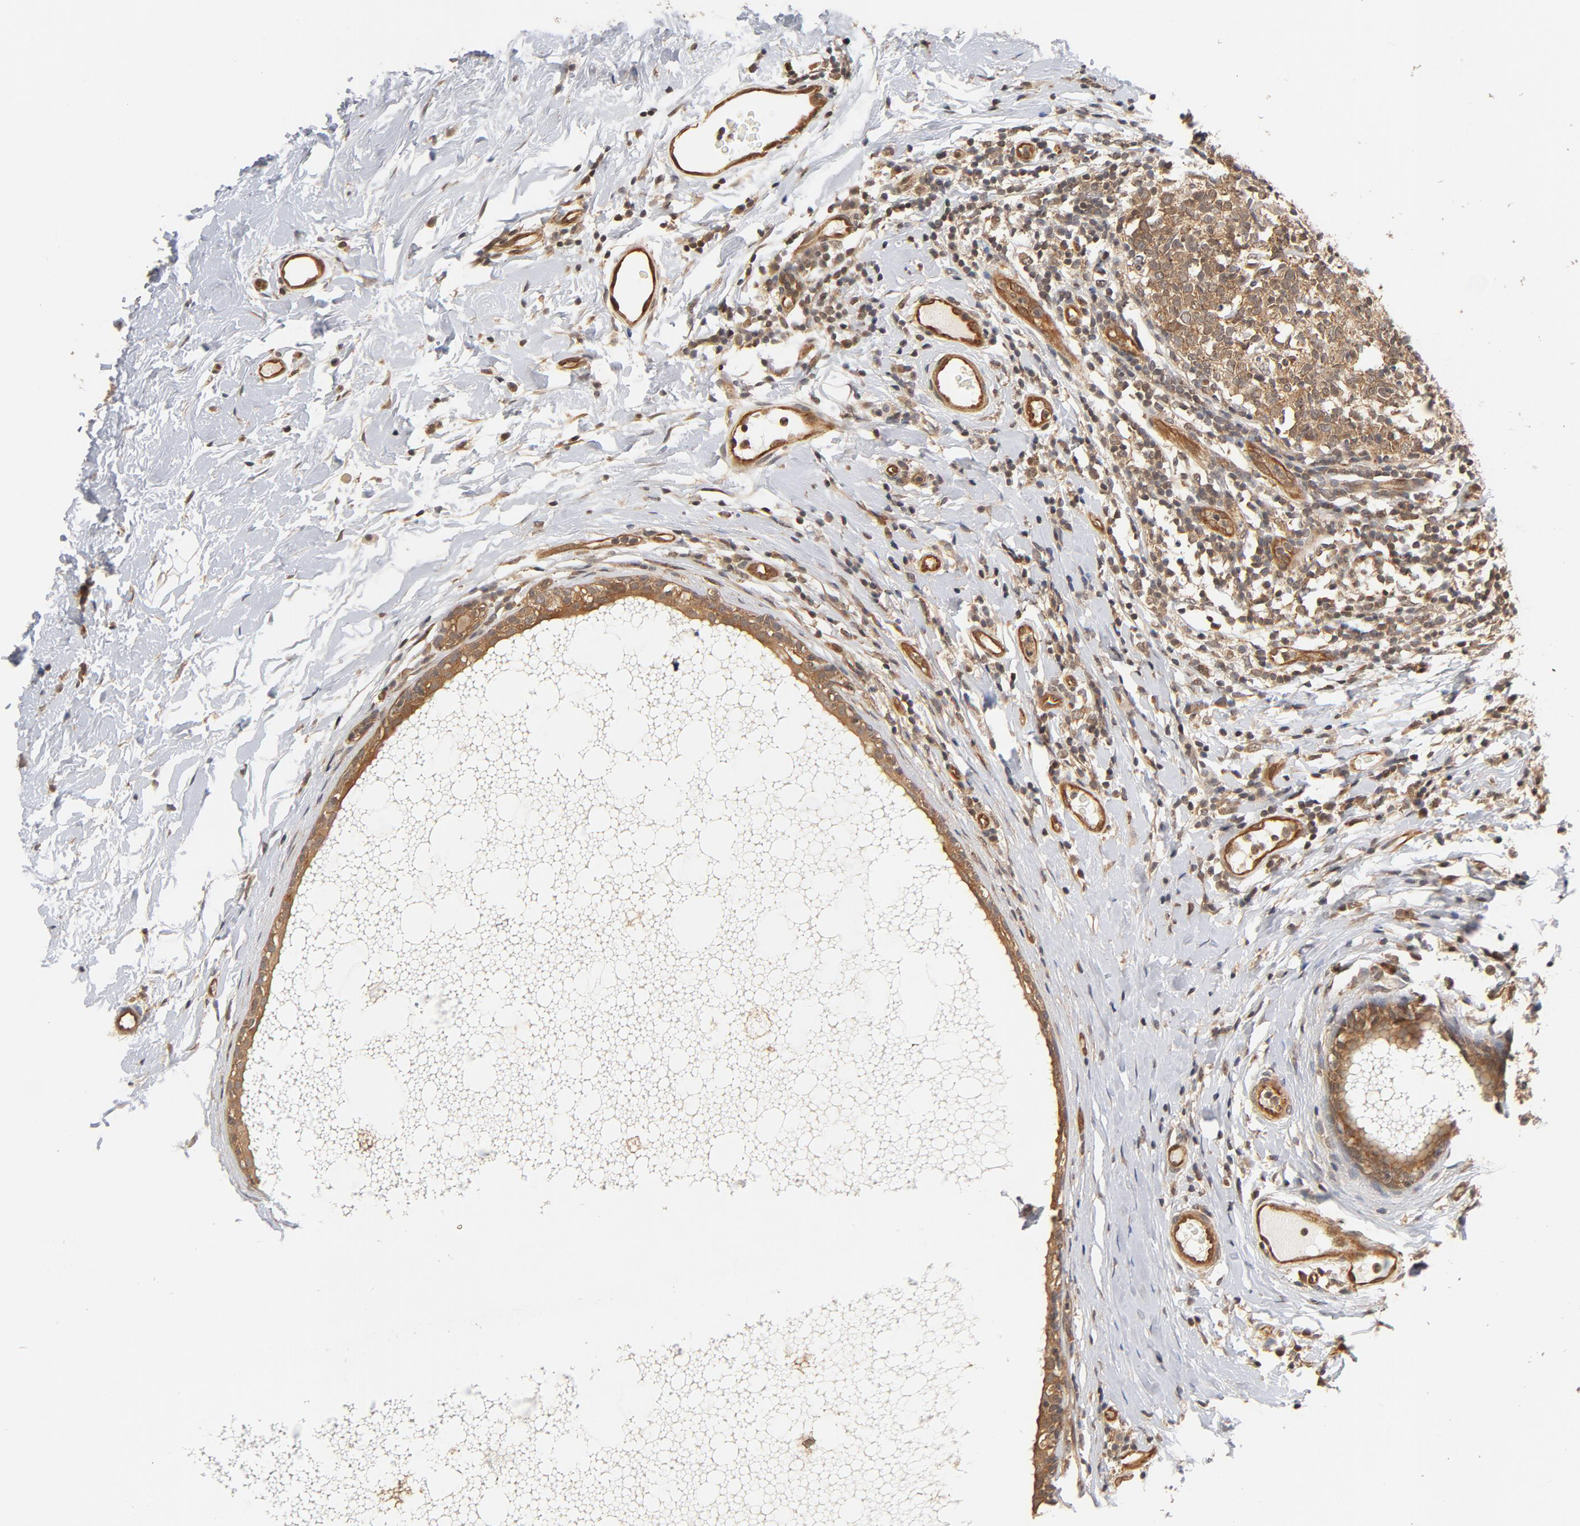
{"staining": {"intensity": "moderate", "quantity": ">75%", "location": "cytoplasmic/membranous"}, "tissue": "breast cancer", "cell_type": "Tumor cells", "image_type": "cancer", "snomed": [{"axis": "morphology", "description": "Duct carcinoma"}, {"axis": "topography", "description": "Breast"}], "caption": "Immunohistochemical staining of human breast intraductal carcinoma shows medium levels of moderate cytoplasmic/membranous expression in approximately >75% of tumor cells.", "gene": "CDC37", "patient": {"sex": "female", "age": 40}}